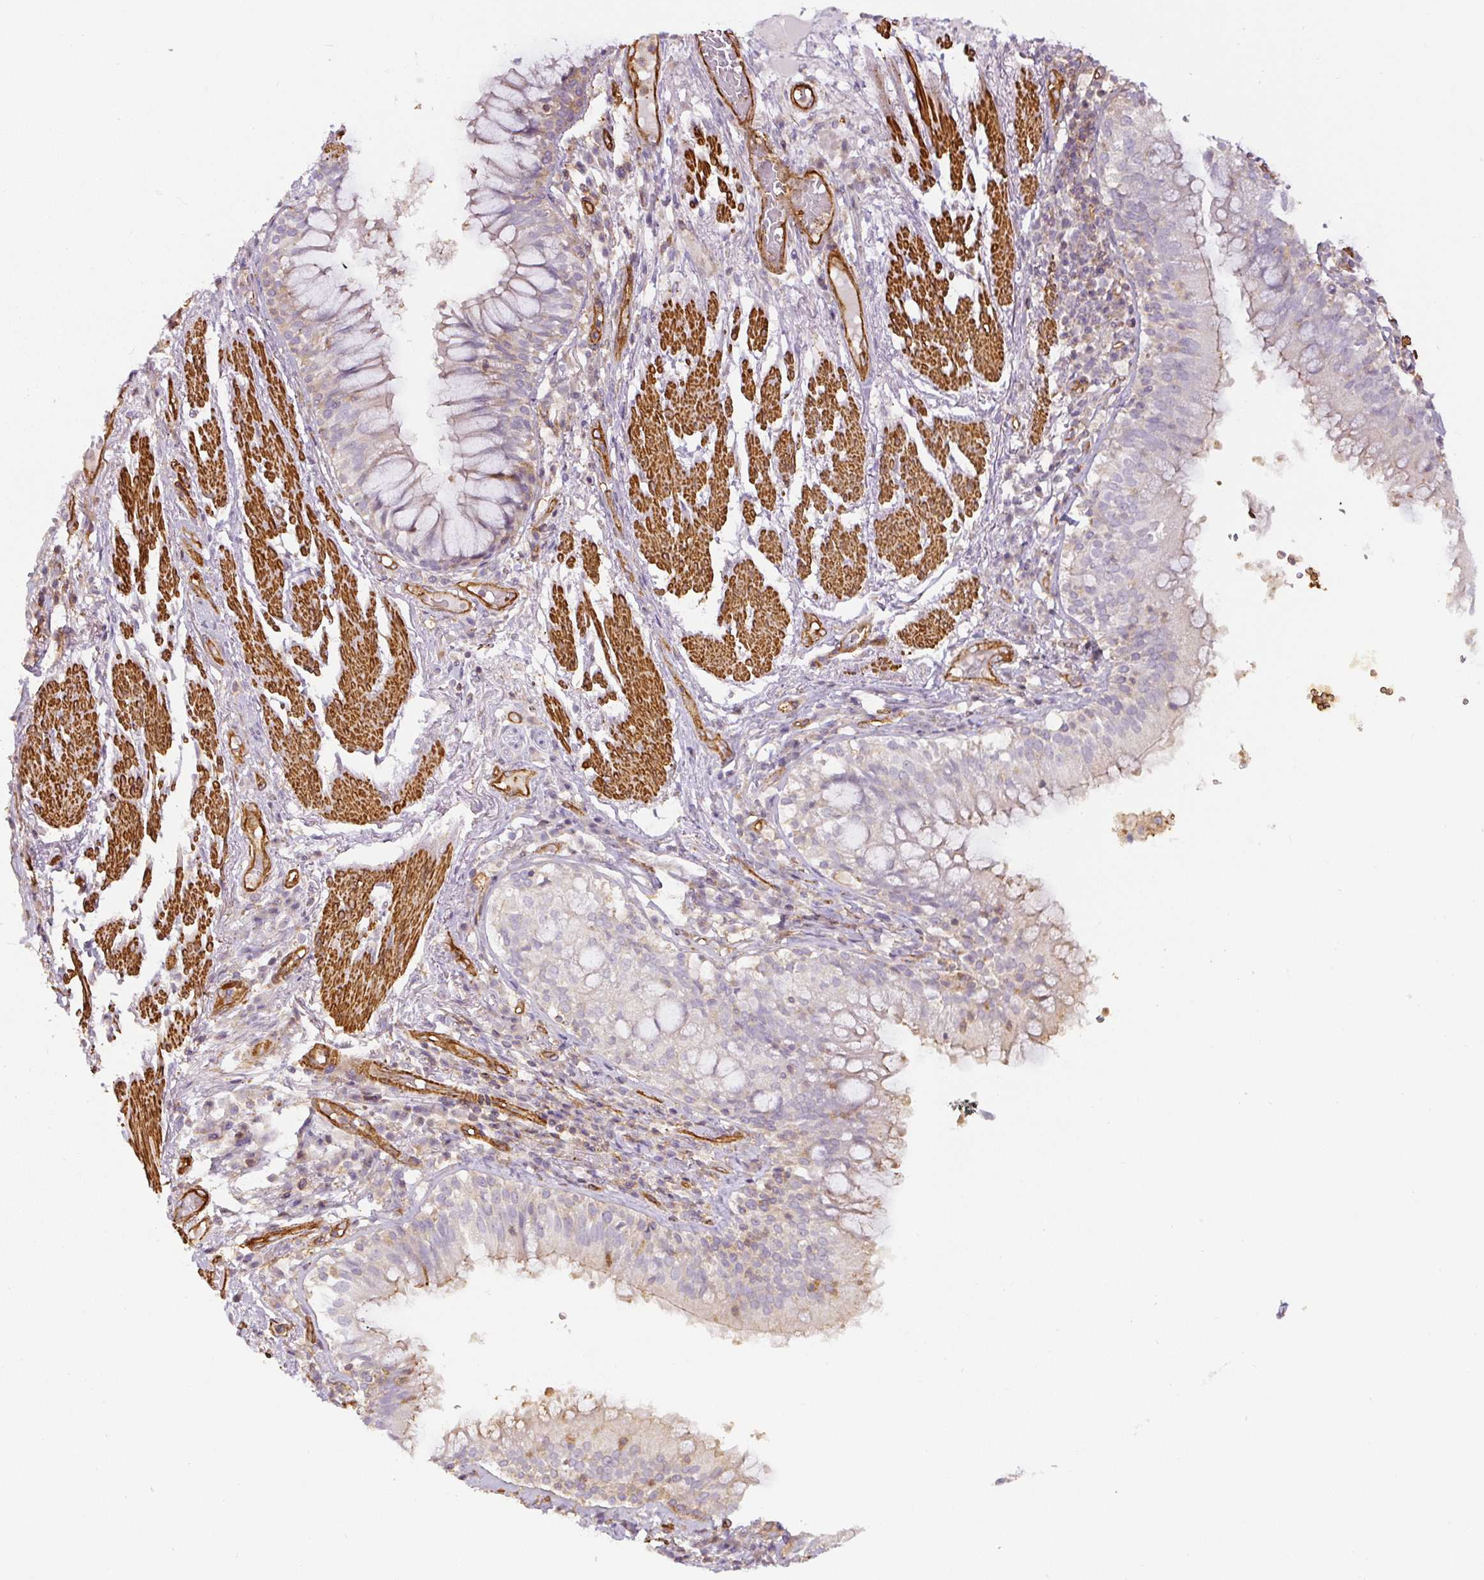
{"staining": {"intensity": "negative", "quantity": "none", "location": "none"}, "tissue": "soft tissue", "cell_type": "Chondrocytes", "image_type": "normal", "snomed": [{"axis": "morphology", "description": "Normal tissue, NOS"}, {"axis": "topography", "description": "Cartilage tissue"}, {"axis": "topography", "description": "Bronchus"}], "caption": "This image is of benign soft tissue stained with immunohistochemistry (IHC) to label a protein in brown with the nuclei are counter-stained blue. There is no expression in chondrocytes.", "gene": "MYL12A", "patient": {"sex": "male", "age": 56}}